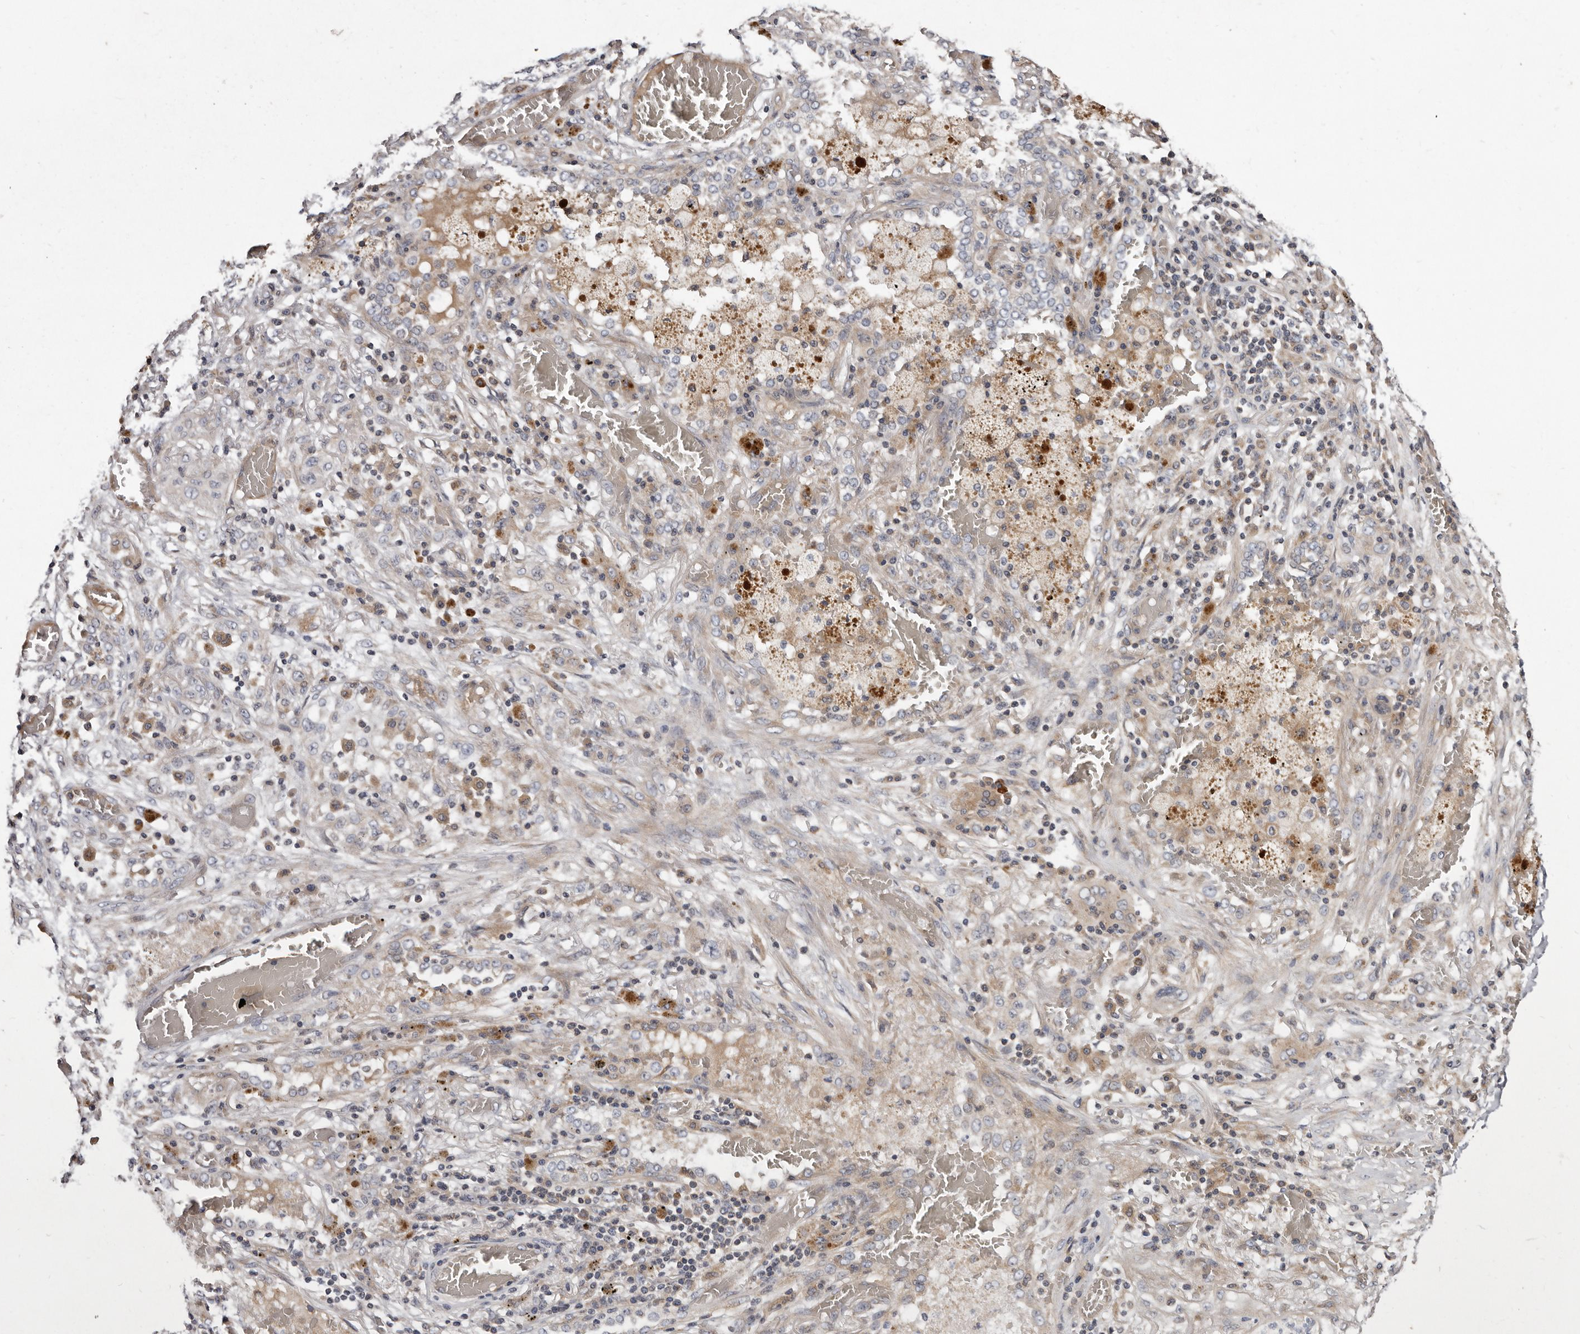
{"staining": {"intensity": "negative", "quantity": "none", "location": "none"}, "tissue": "lung cancer", "cell_type": "Tumor cells", "image_type": "cancer", "snomed": [{"axis": "morphology", "description": "Squamous cell carcinoma, NOS"}, {"axis": "topography", "description": "Lung"}], "caption": "Immunohistochemical staining of human lung cancer (squamous cell carcinoma) shows no significant positivity in tumor cells. (Immunohistochemistry, brightfield microscopy, high magnification).", "gene": "ASIC5", "patient": {"sex": "female", "age": 47}}